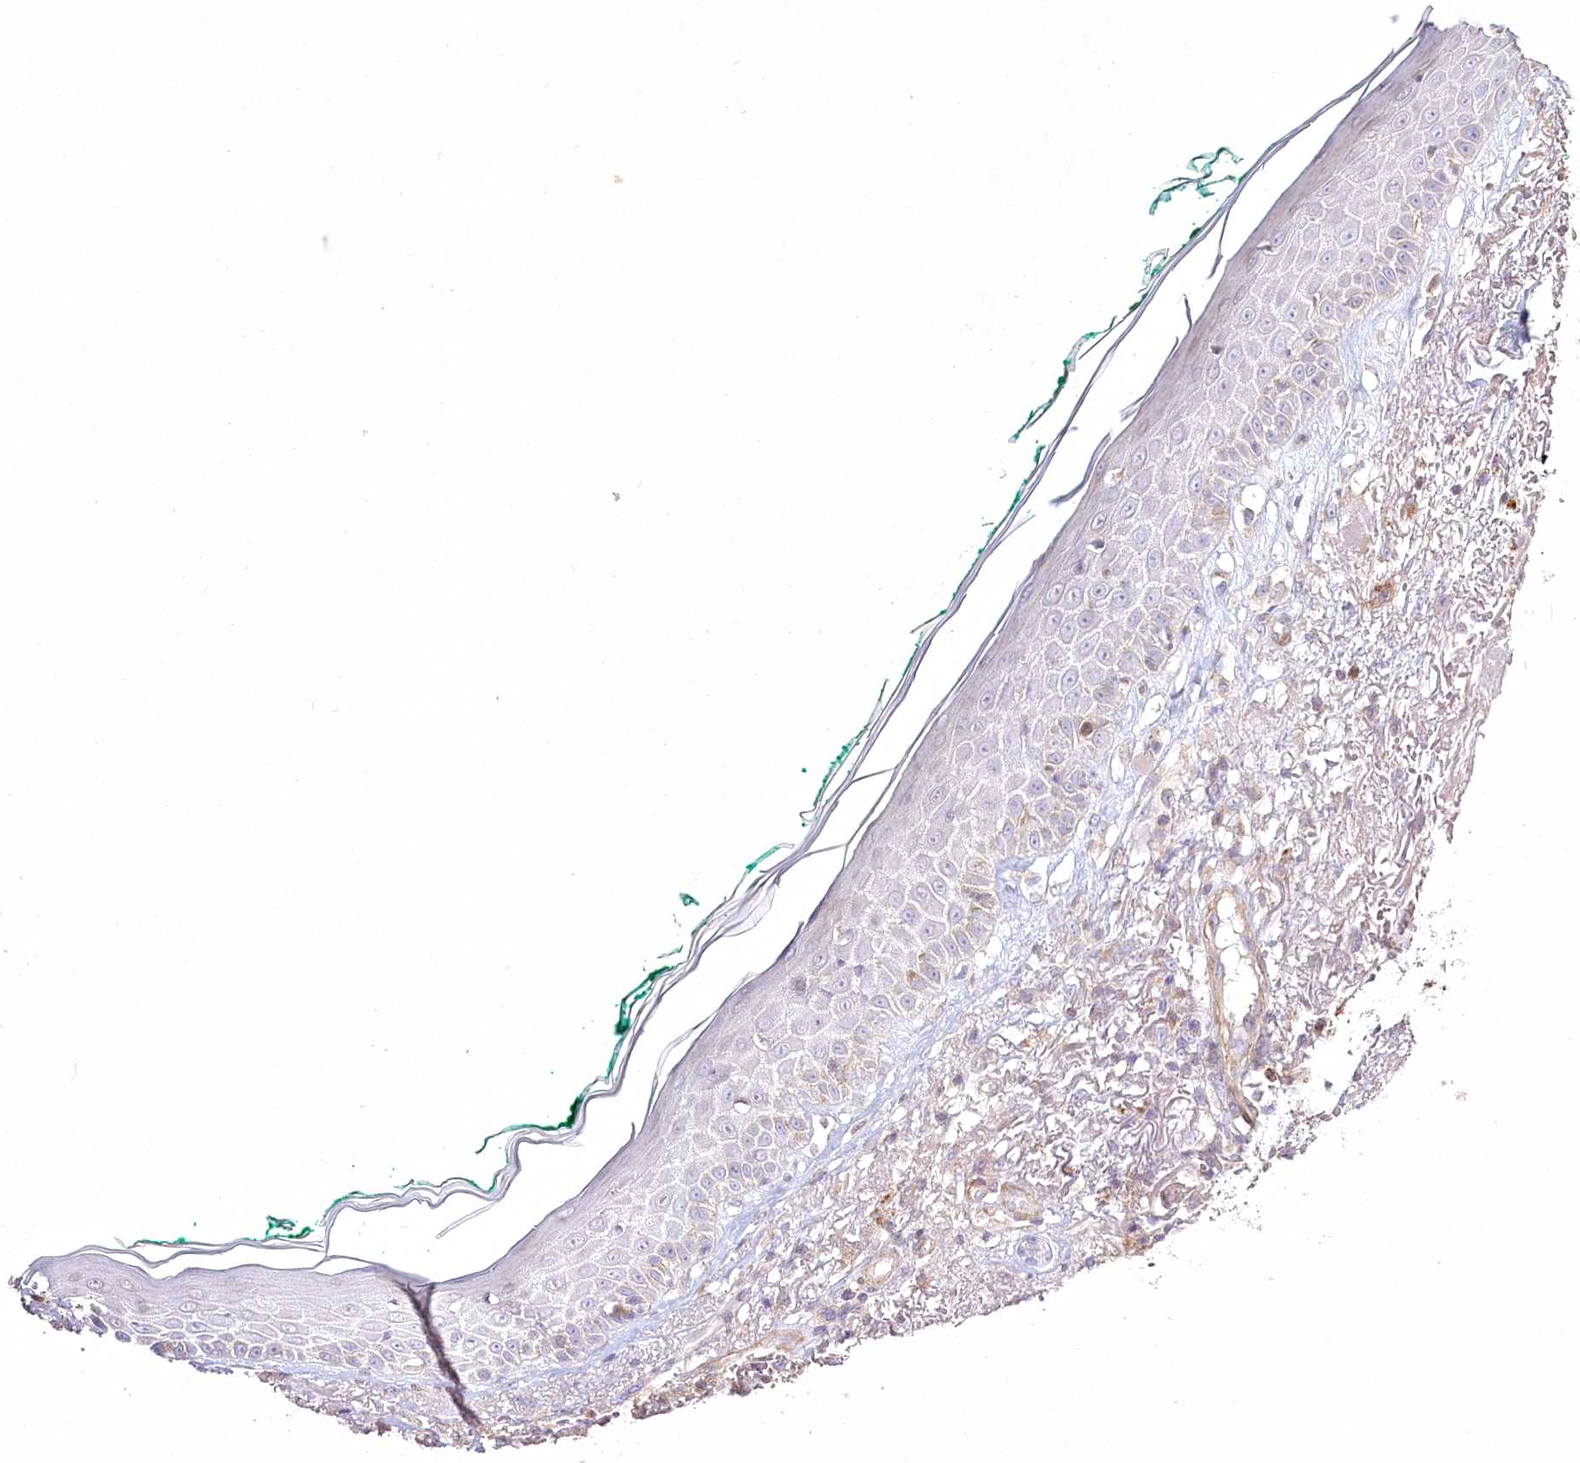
{"staining": {"intensity": "negative", "quantity": "none", "location": "none"}, "tissue": "melanoma", "cell_type": "Tumor cells", "image_type": "cancer", "snomed": [{"axis": "morphology", "description": "Necrosis, NOS"}, {"axis": "morphology", "description": "Malignant melanoma, NOS"}, {"axis": "topography", "description": "Skin"}], "caption": "Malignant melanoma stained for a protein using IHC shows no positivity tumor cells.", "gene": "INPP4B", "patient": {"sex": "female", "age": 87}}